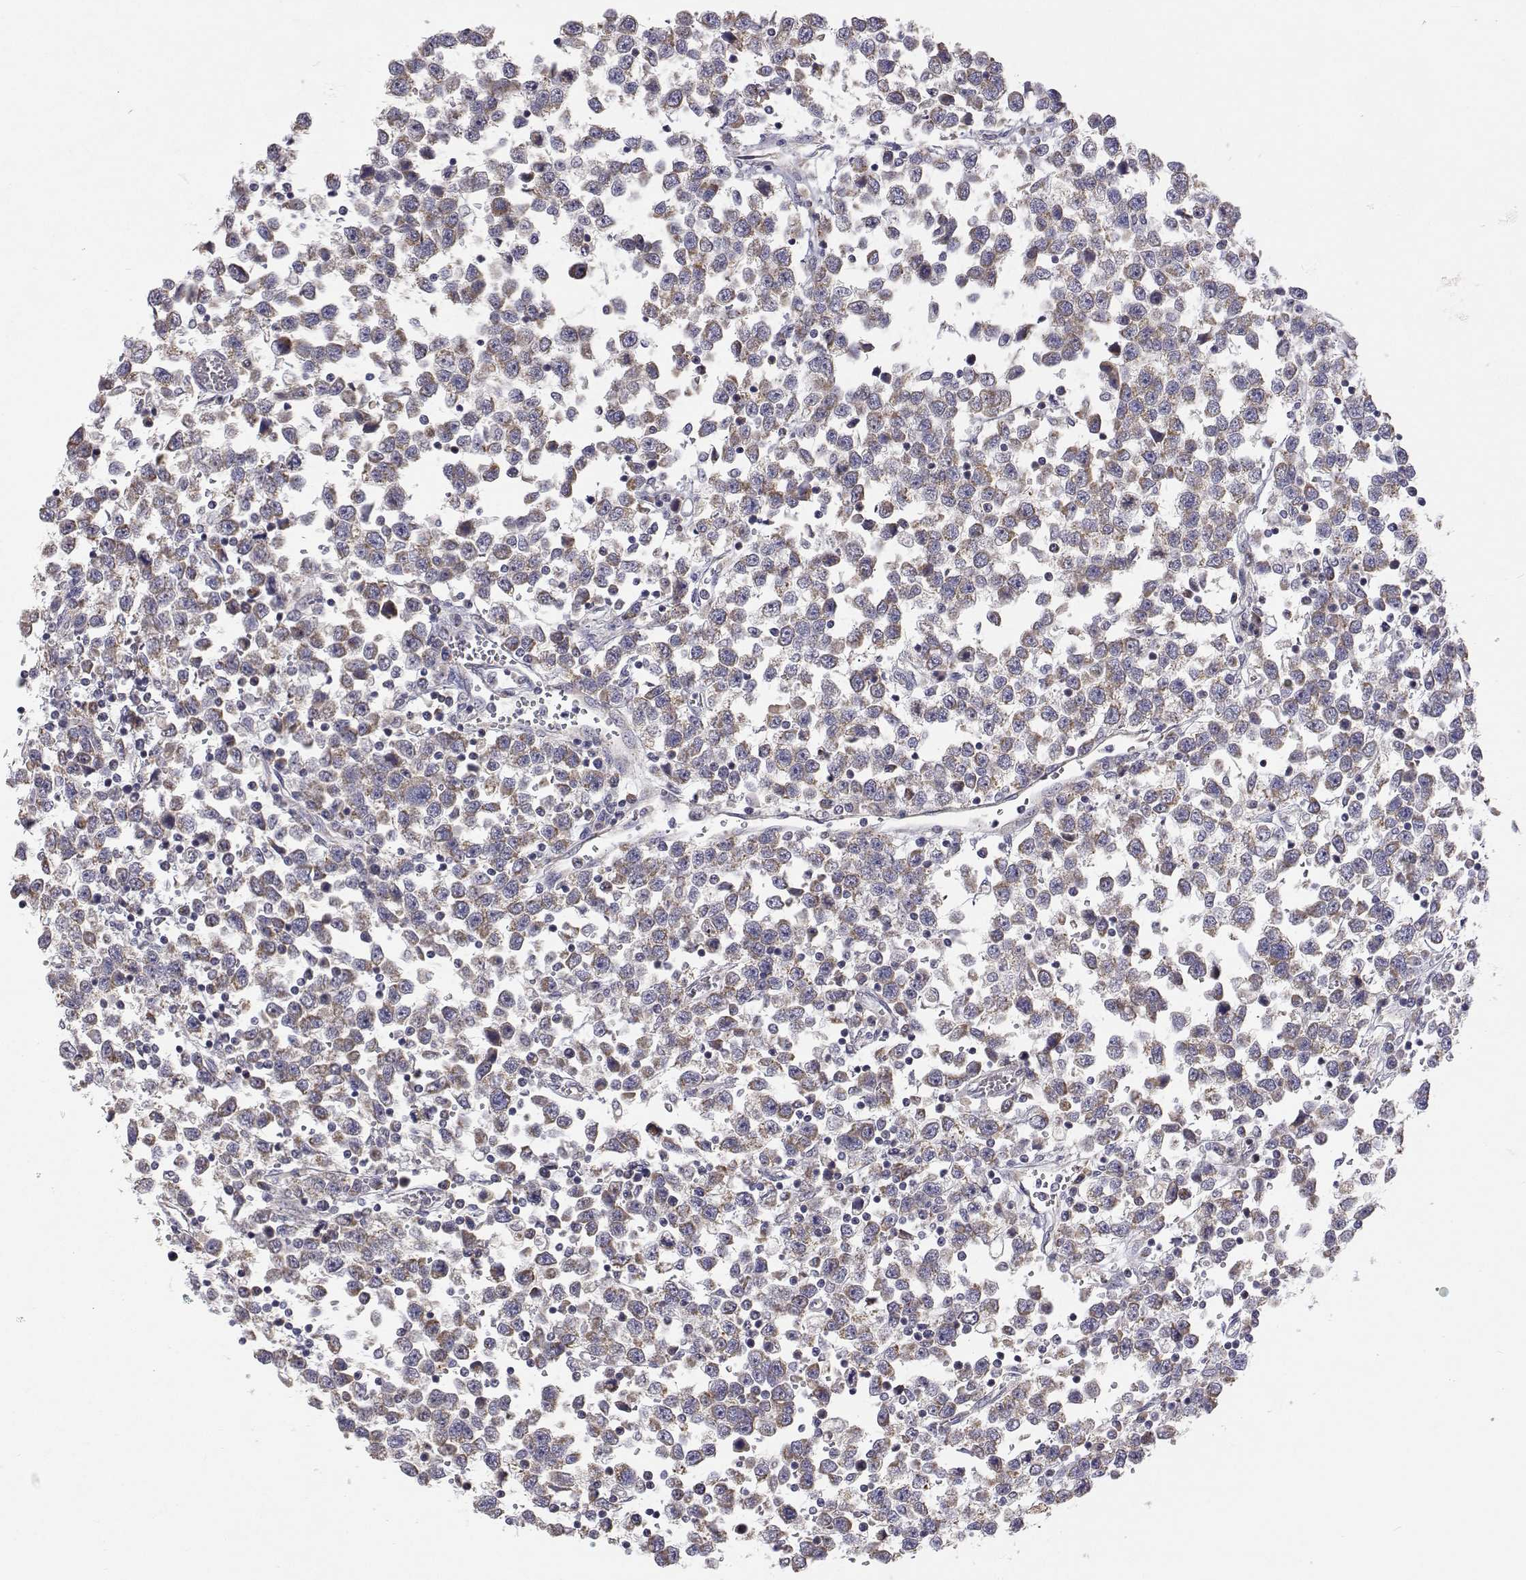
{"staining": {"intensity": "weak", "quantity": "25%-75%", "location": "cytoplasmic/membranous"}, "tissue": "testis cancer", "cell_type": "Tumor cells", "image_type": "cancer", "snomed": [{"axis": "morphology", "description": "Seminoma, NOS"}, {"axis": "topography", "description": "Testis"}], "caption": "DAB (3,3'-diaminobenzidine) immunohistochemical staining of human seminoma (testis) demonstrates weak cytoplasmic/membranous protein positivity in about 25%-75% of tumor cells. (DAB (3,3'-diaminobenzidine) = brown stain, brightfield microscopy at high magnification).", "gene": "MRPL3", "patient": {"sex": "male", "age": 34}}